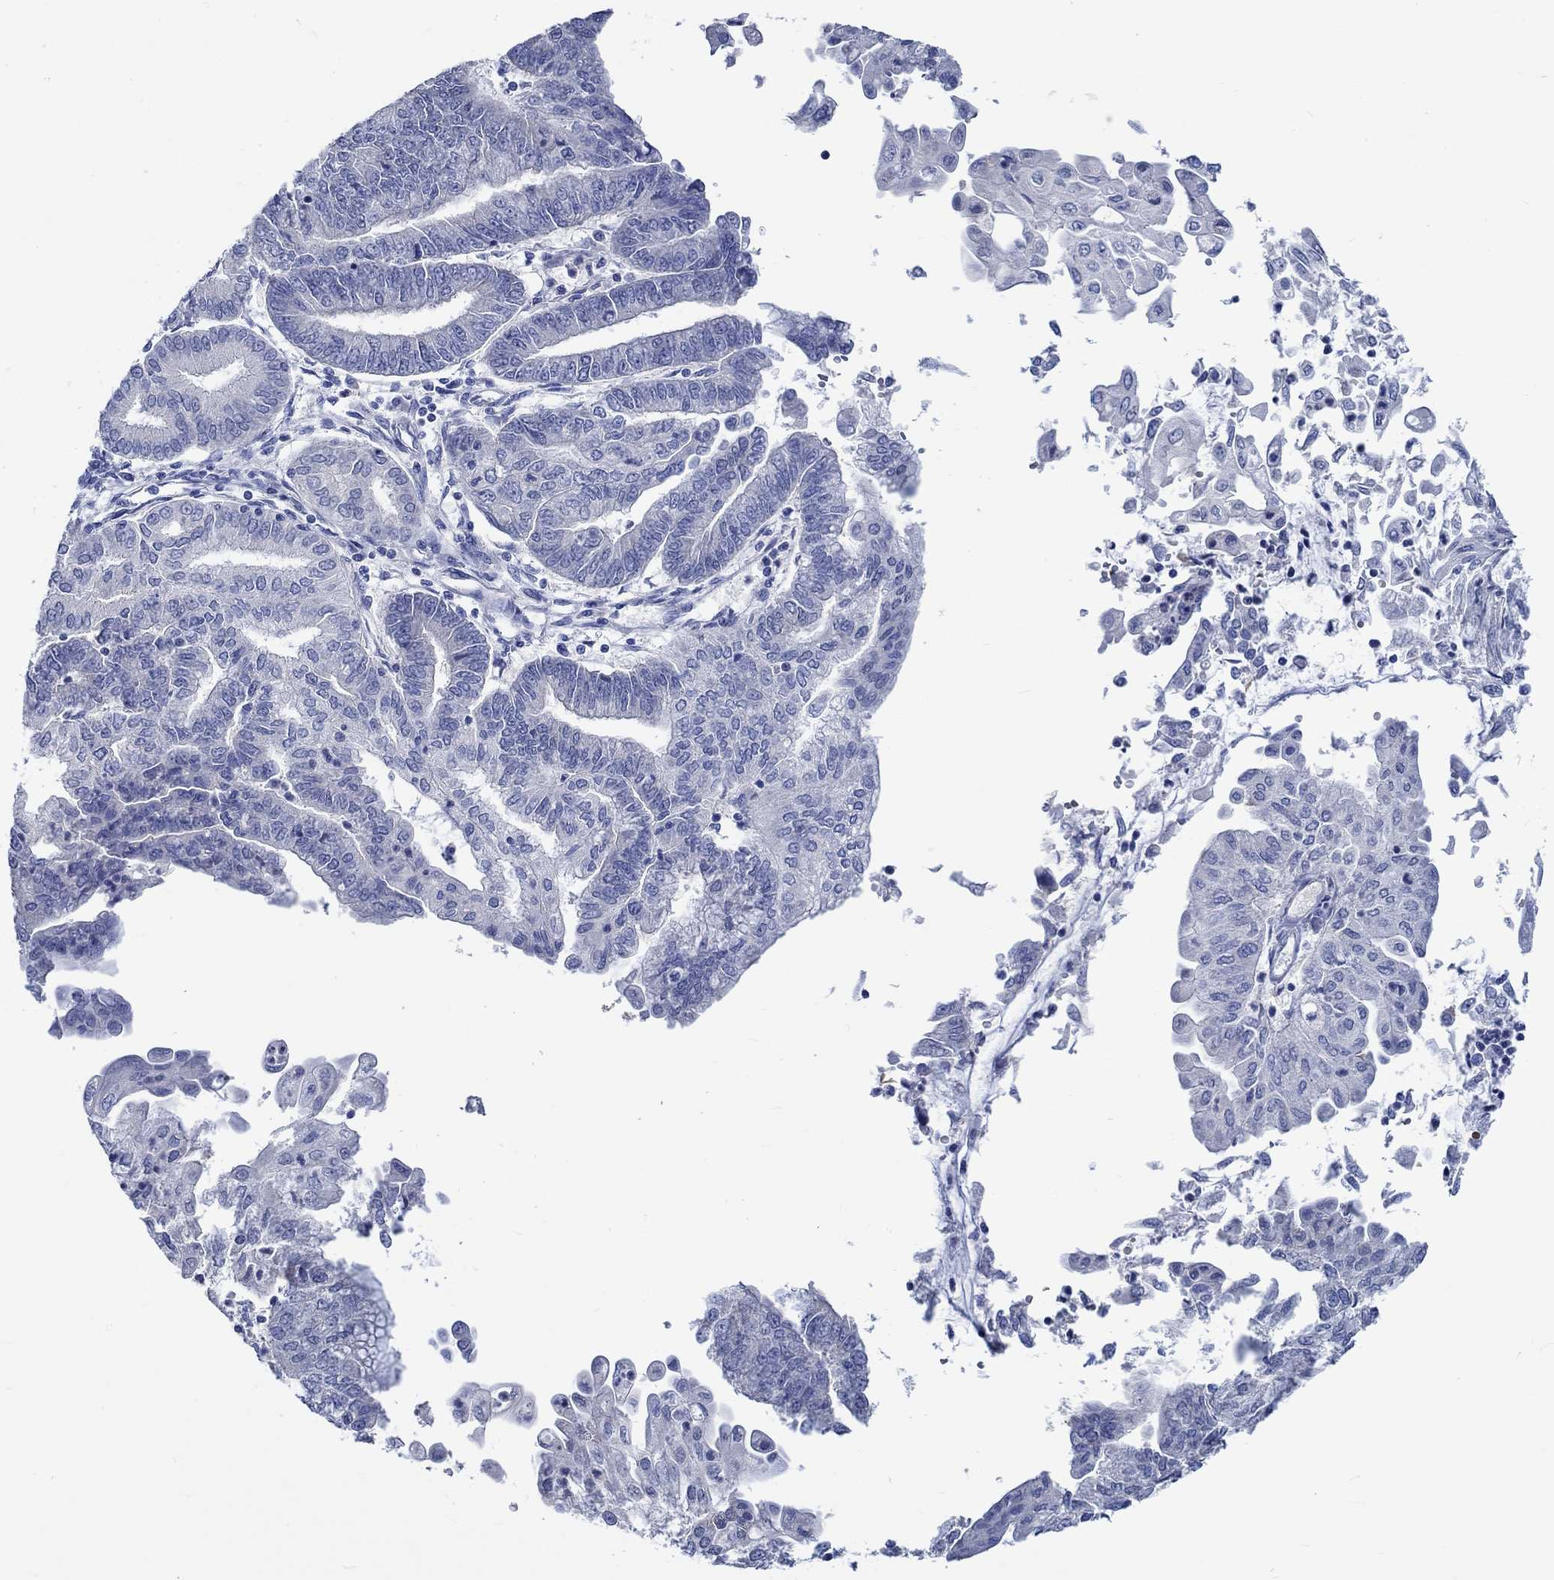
{"staining": {"intensity": "negative", "quantity": "none", "location": "none"}, "tissue": "endometrial cancer", "cell_type": "Tumor cells", "image_type": "cancer", "snomed": [{"axis": "morphology", "description": "Adenocarcinoma, NOS"}, {"axis": "topography", "description": "Endometrium"}], "caption": "Immunohistochemistry of human endometrial cancer (adenocarcinoma) shows no expression in tumor cells.", "gene": "KCNA1", "patient": {"sex": "female", "age": 55}}